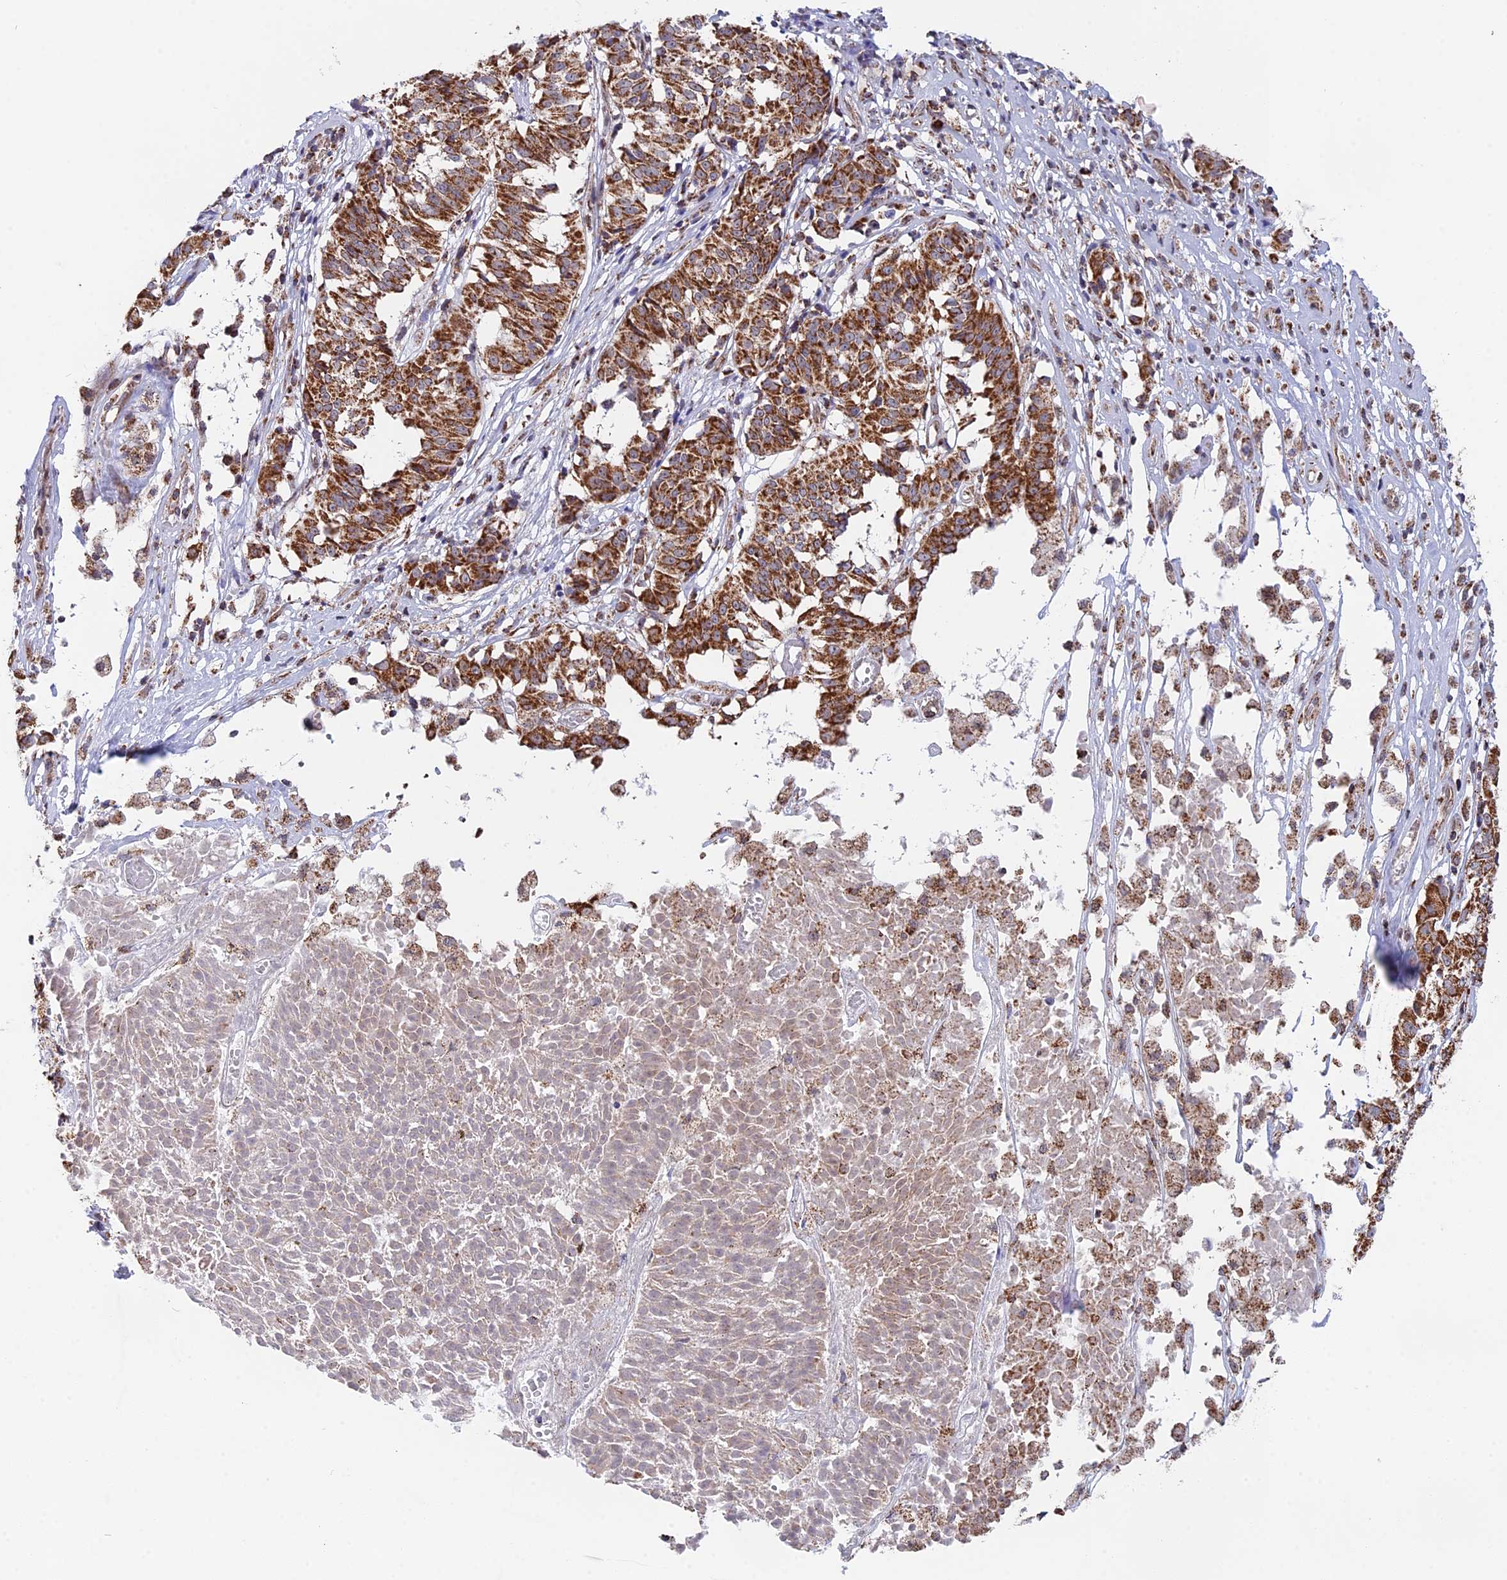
{"staining": {"intensity": "strong", "quantity": ">75%", "location": "cytoplasmic/membranous"}, "tissue": "melanoma", "cell_type": "Tumor cells", "image_type": "cancer", "snomed": [{"axis": "morphology", "description": "Malignant melanoma, NOS"}, {"axis": "topography", "description": "Skin"}], "caption": "IHC micrograph of neoplastic tissue: melanoma stained using immunohistochemistry (IHC) exhibits high levels of strong protein expression localized specifically in the cytoplasmic/membranous of tumor cells, appearing as a cytoplasmic/membranous brown color.", "gene": "CDC16", "patient": {"sex": "female", "age": 72}}